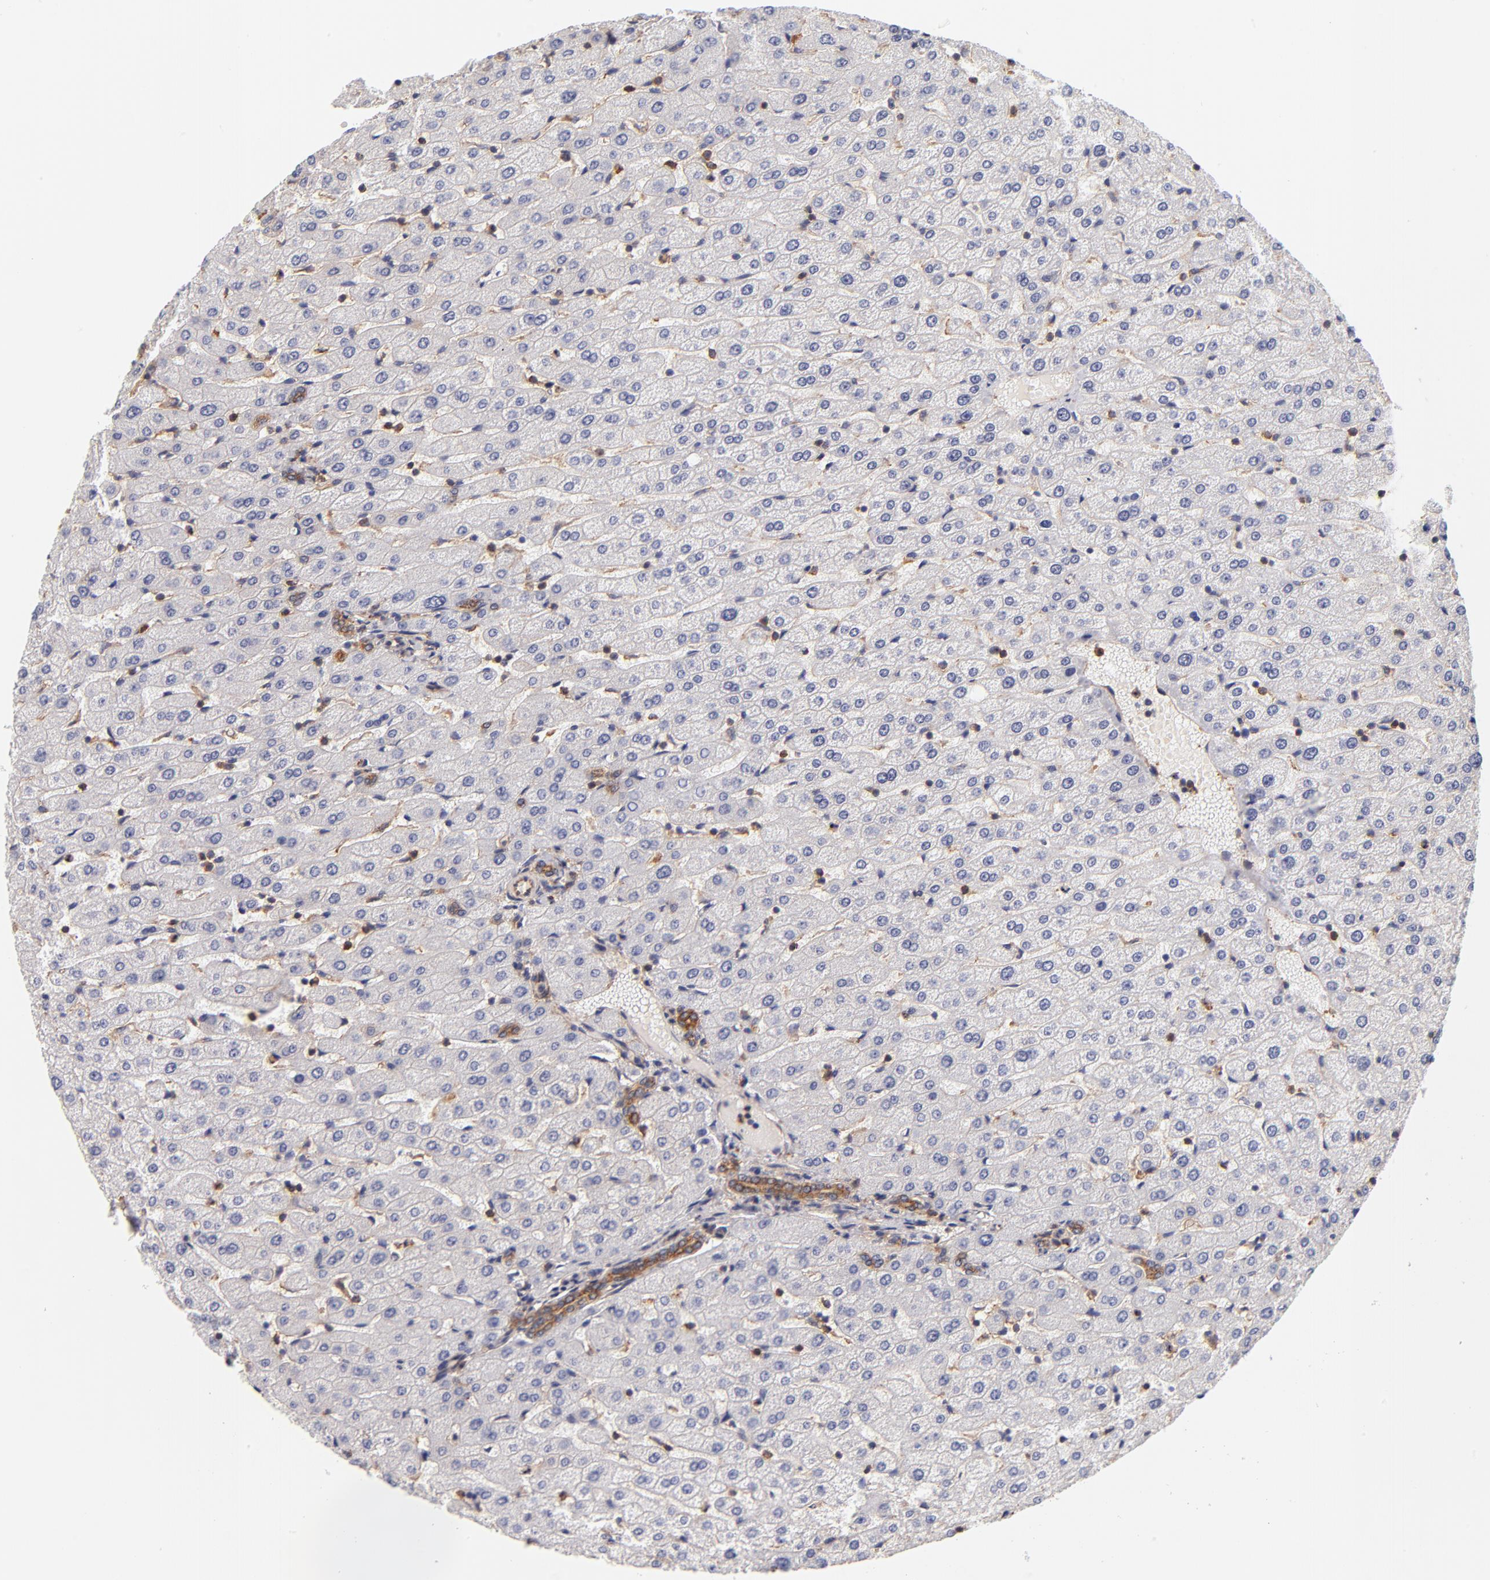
{"staining": {"intensity": "moderate", "quantity": ">75%", "location": "cytoplasmic/membranous"}, "tissue": "liver", "cell_type": "Cholangiocytes", "image_type": "normal", "snomed": [{"axis": "morphology", "description": "Normal tissue, NOS"}, {"axis": "morphology", "description": "Fibrosis, NOS"}, {"axis": "topography", "description": "Liver"}], "caption": "Immunohistochemical staining of benign human liver reveals medium levels of moderate cytoplasmic/membranous staining in approximately >75% of cholangiocytes.", "gene": "FCMR", "patient": {"sex": "female", "age": 29}}